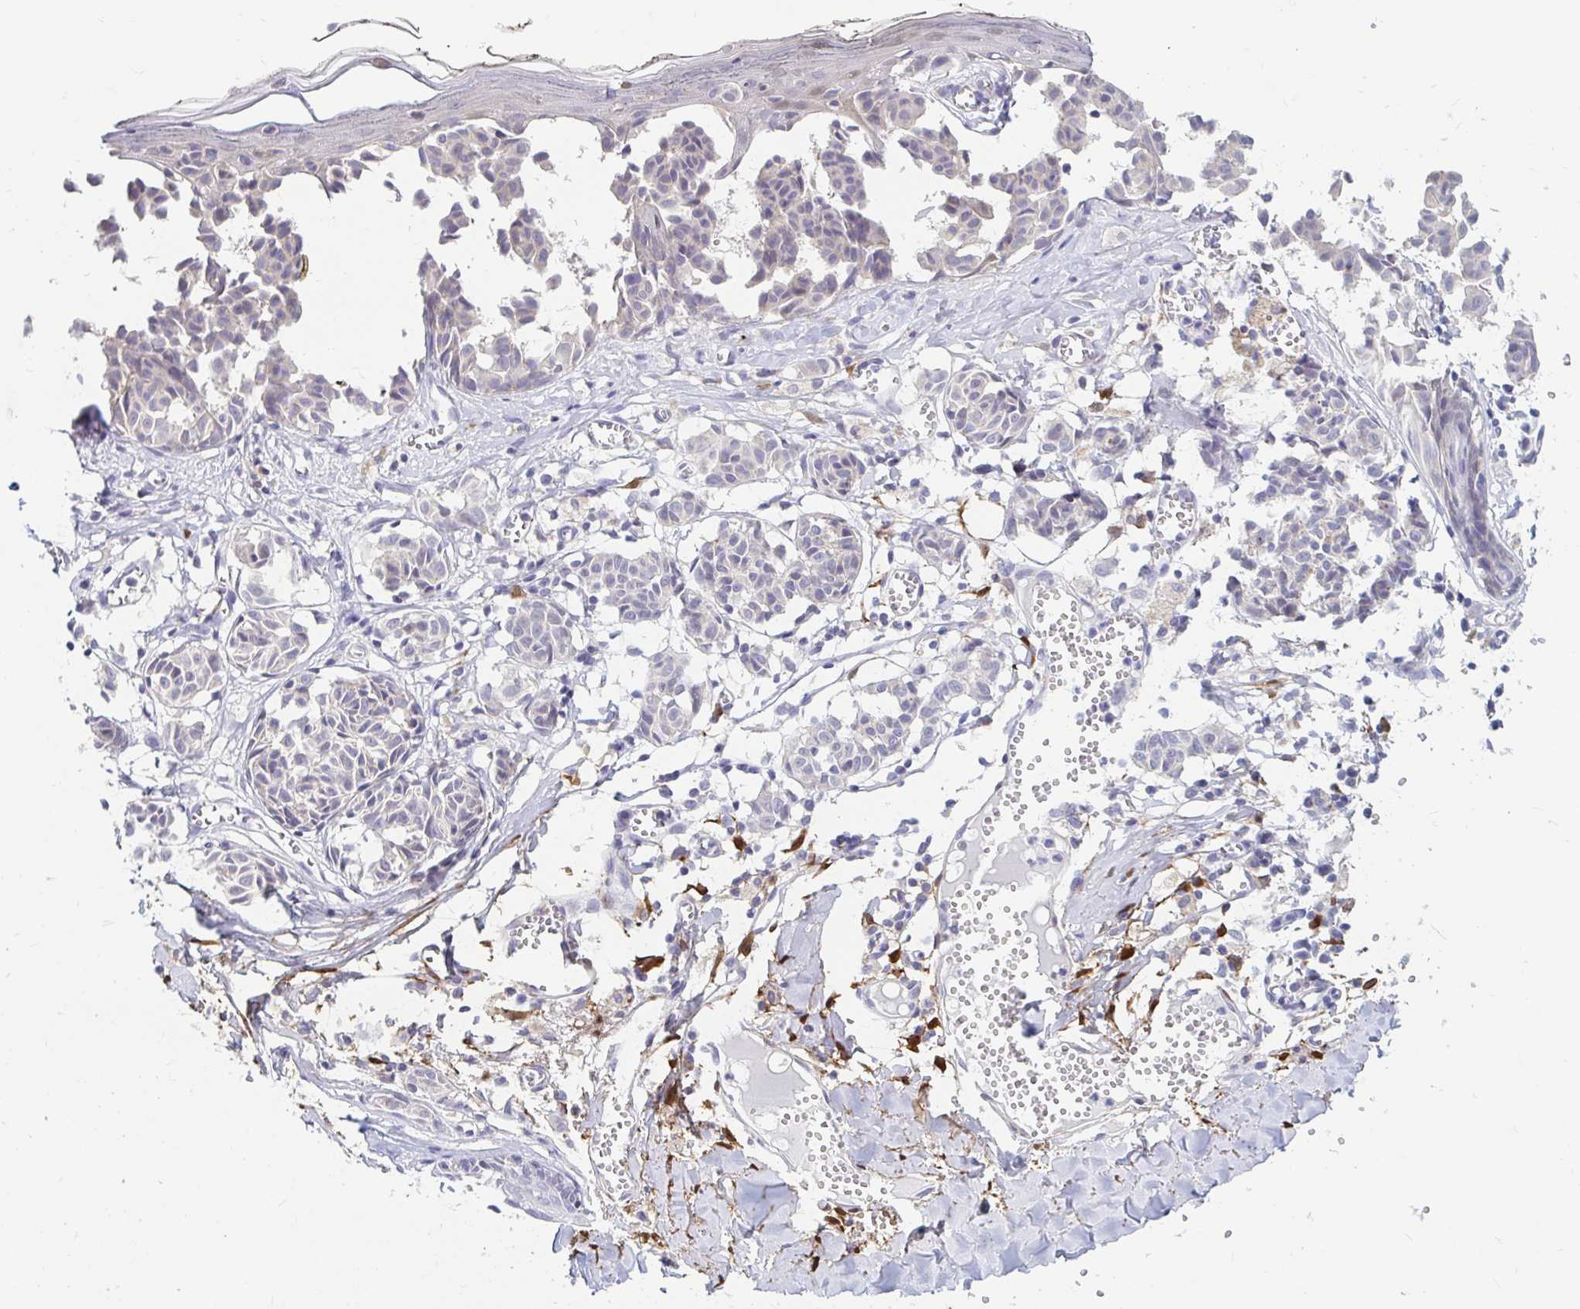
{"staining": {"intensity": "negative", "quantity": "none", "location": "none"}, "tissue": "melanoma", "cell_type": "Tumor cells", "image_type": "cancer", "snomed": [{"axis": "morphology", "description": "Malignant melanoma, NOS"}, {"axis": "topography", "description": "Skin"}], "caption": "The histopathology image shows no staining of tumor cells in malignant melanoma.", "gene": "ADH1A", "patient": {"sex": "female", "age": 43}}